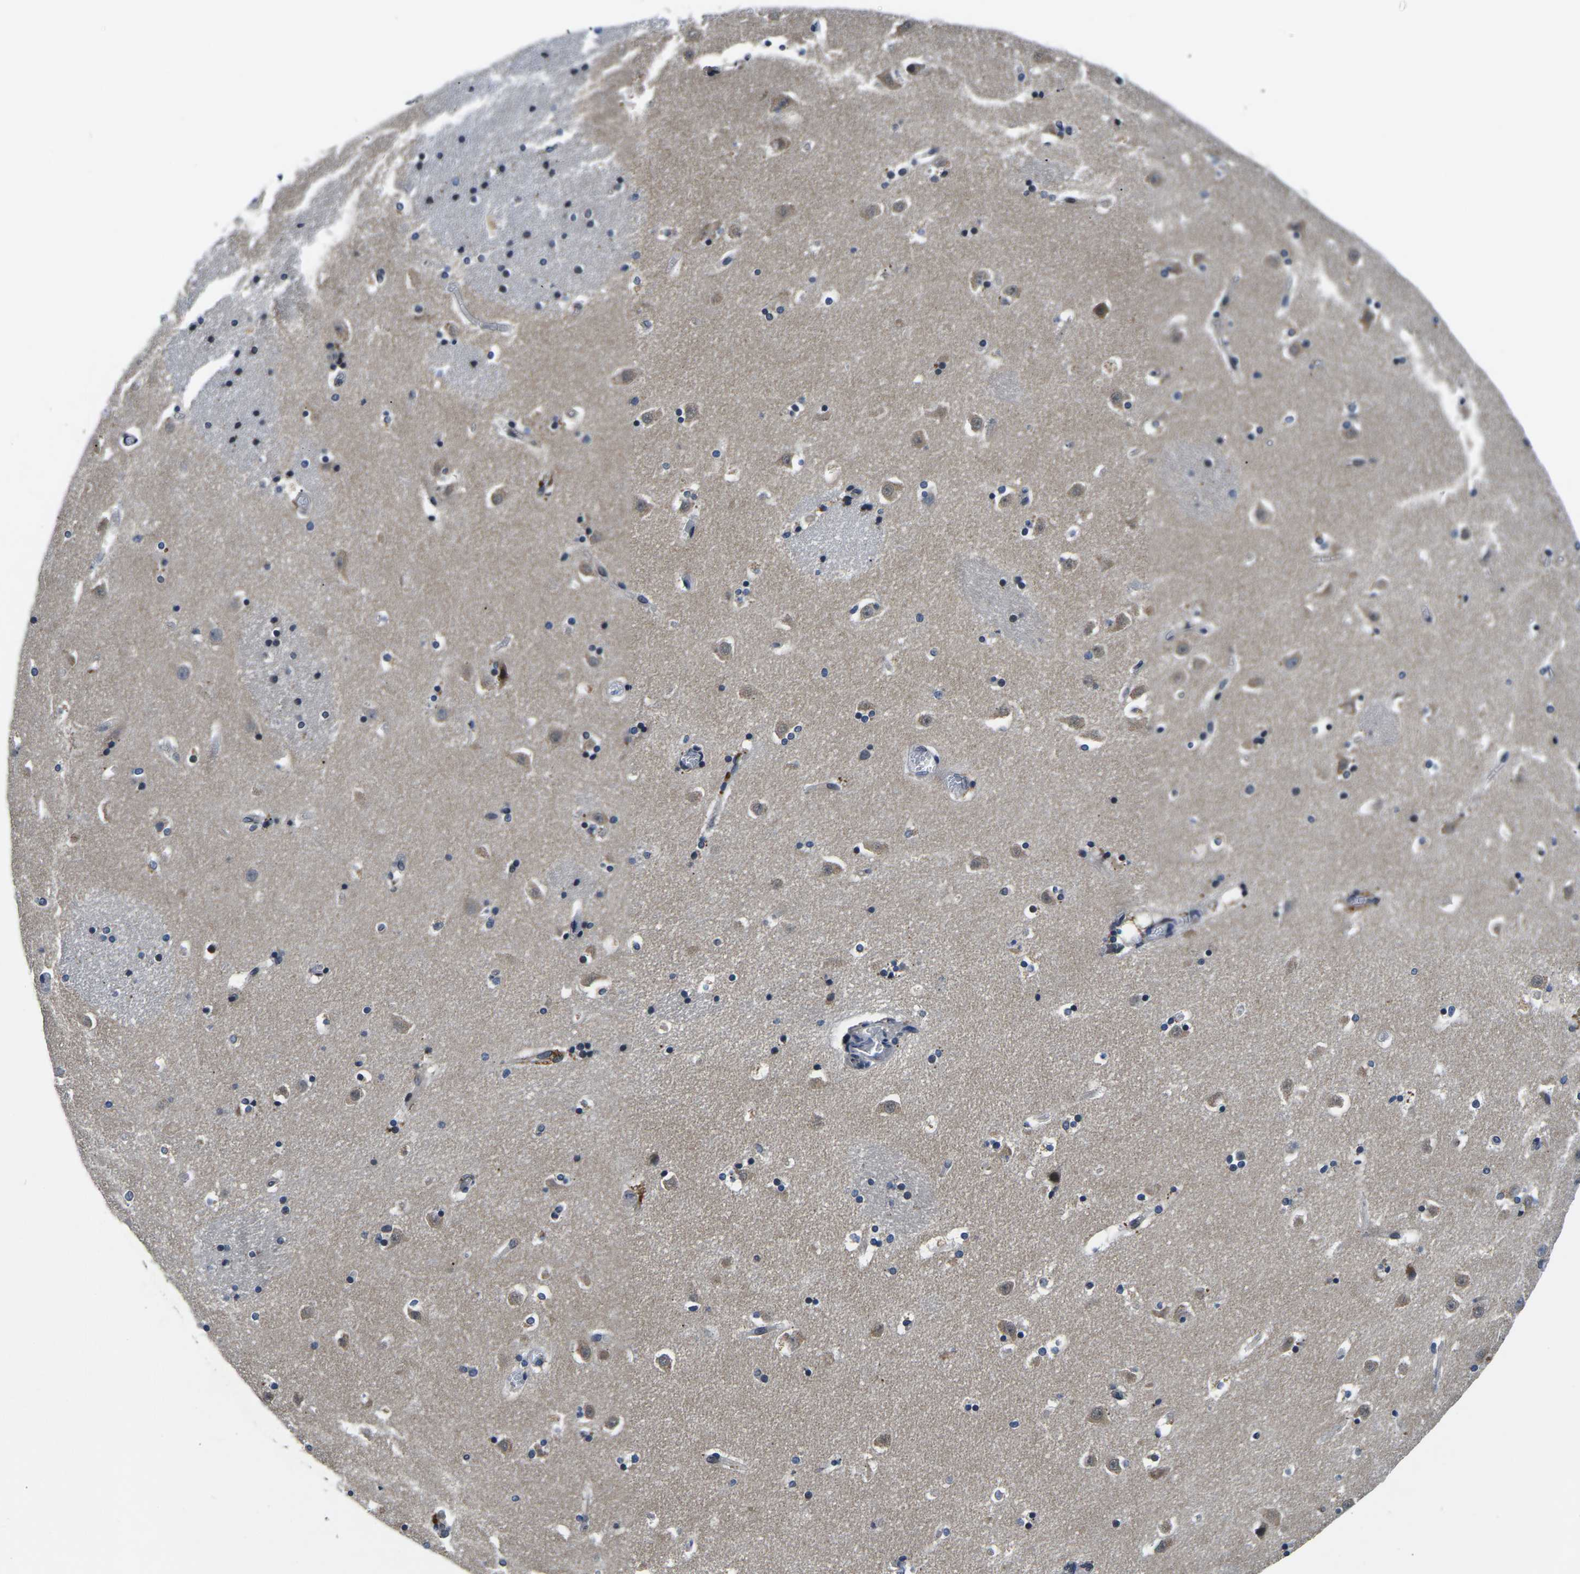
{"staining": {"intensity": "moderate", "quantity": "25%-75%", "location": "nuclear"}, "tissue": "caudate", "cell_type": "Glial cells", "image_type": "normal", "snomed": [{"axis": "morphology", "description": "Normal tissue, NOS"}, {"axis": "topography", "description": "Lateral ventricle wall"}], "caption": "This histopathology image reveals immunohistochemistry staining of unremarkable human caudate, with medium moderate nuclear staining in about 25%-75% of glial cells.", "gene": "SNX10", "patient": {"sex": "male", "age": 45}}